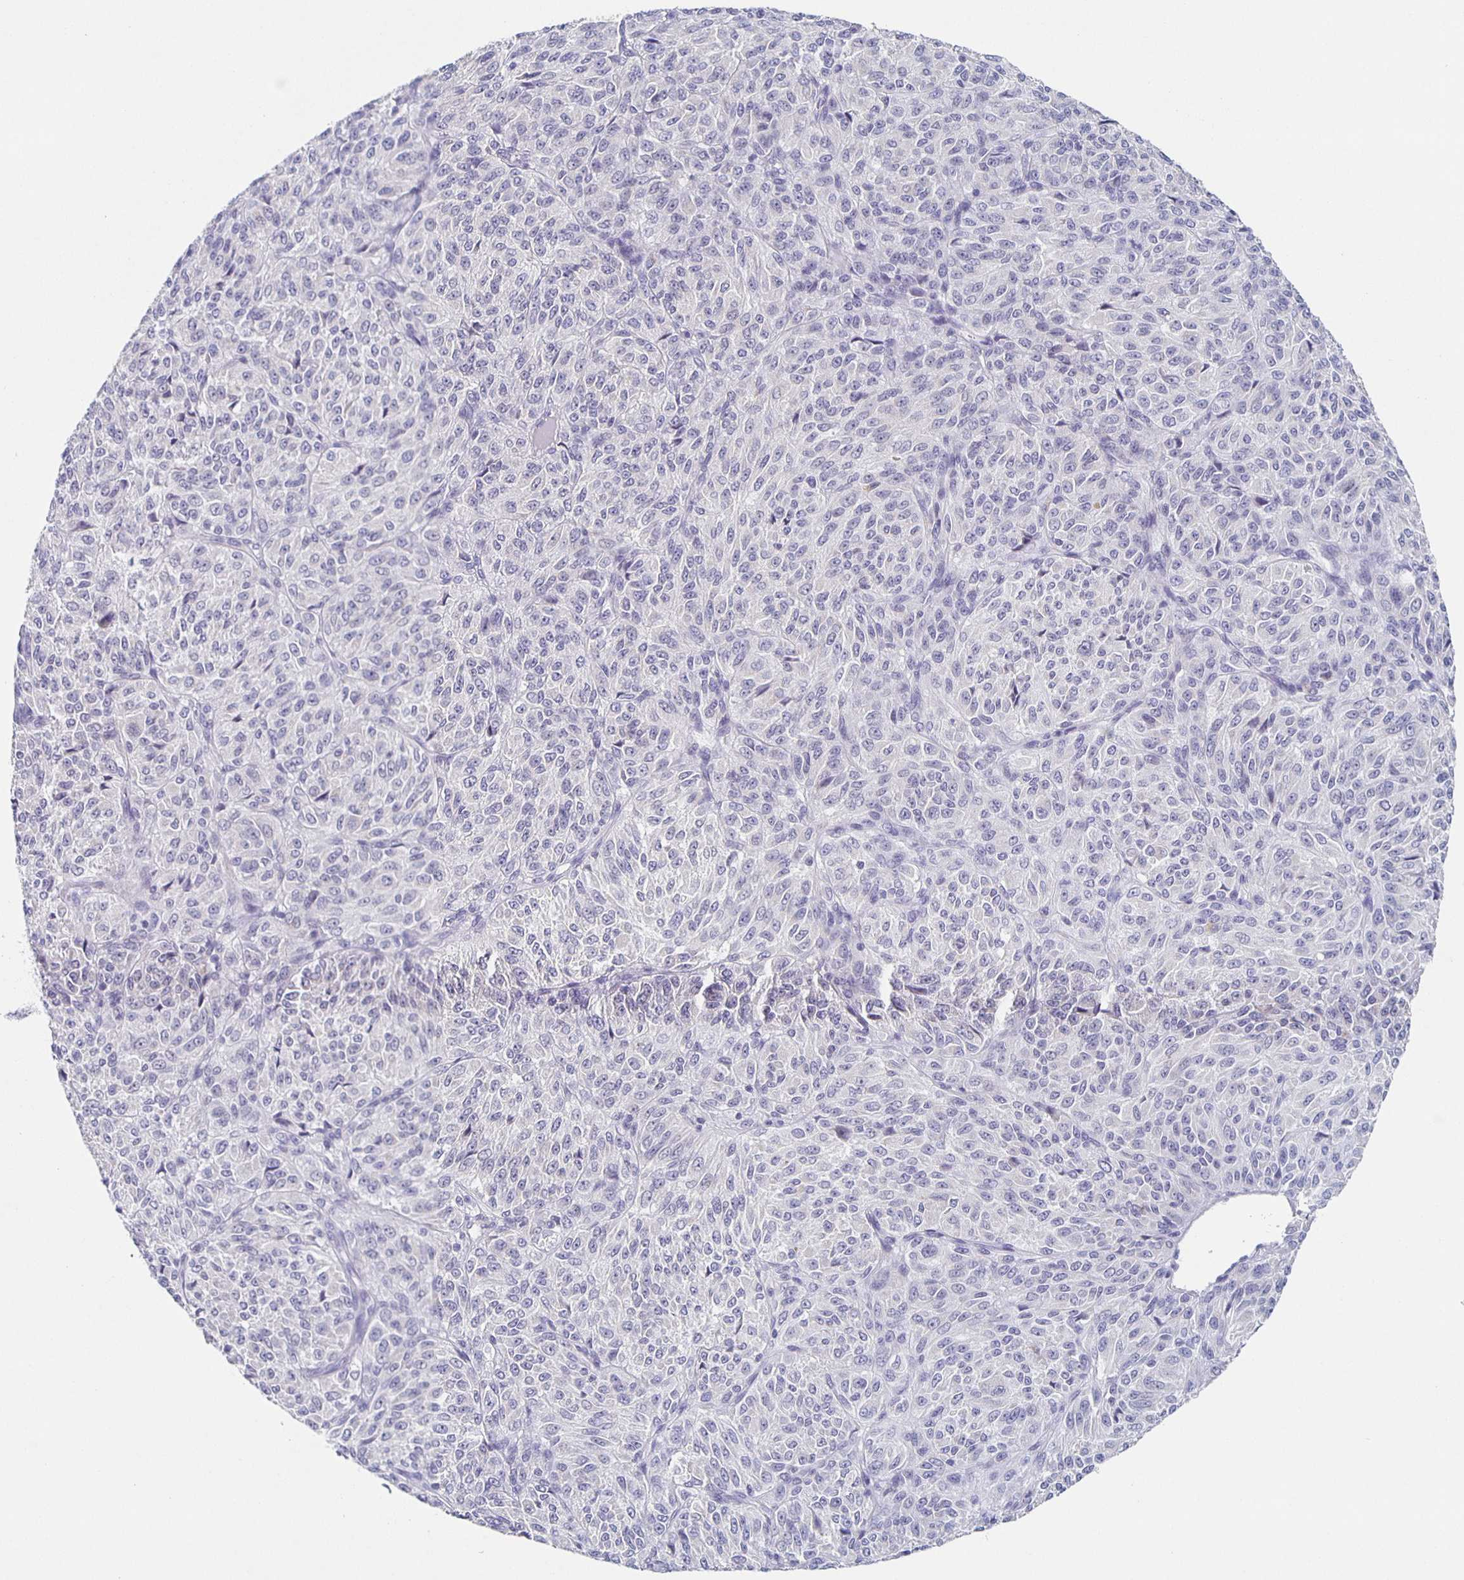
{"staining": {"intensity": "negative", "quantity": "none", "location": "none"}, "tissue": "melanoma", "cell_type": "Tumor cells", "image_type": "cancer", "snomed": [{"axis": "morphology", "description": "Malignant melanoma, Metastatic site"}, {"axis": "topography", "description": "Brain"}], "caption": "Malignant melanoma (metastatic site) stained for a protein using immunohistochemistry (IHC) demonstrates no expression tumor cells.", "gene": "CARNS1", "patient": {"sex": "female", "age": 56}}